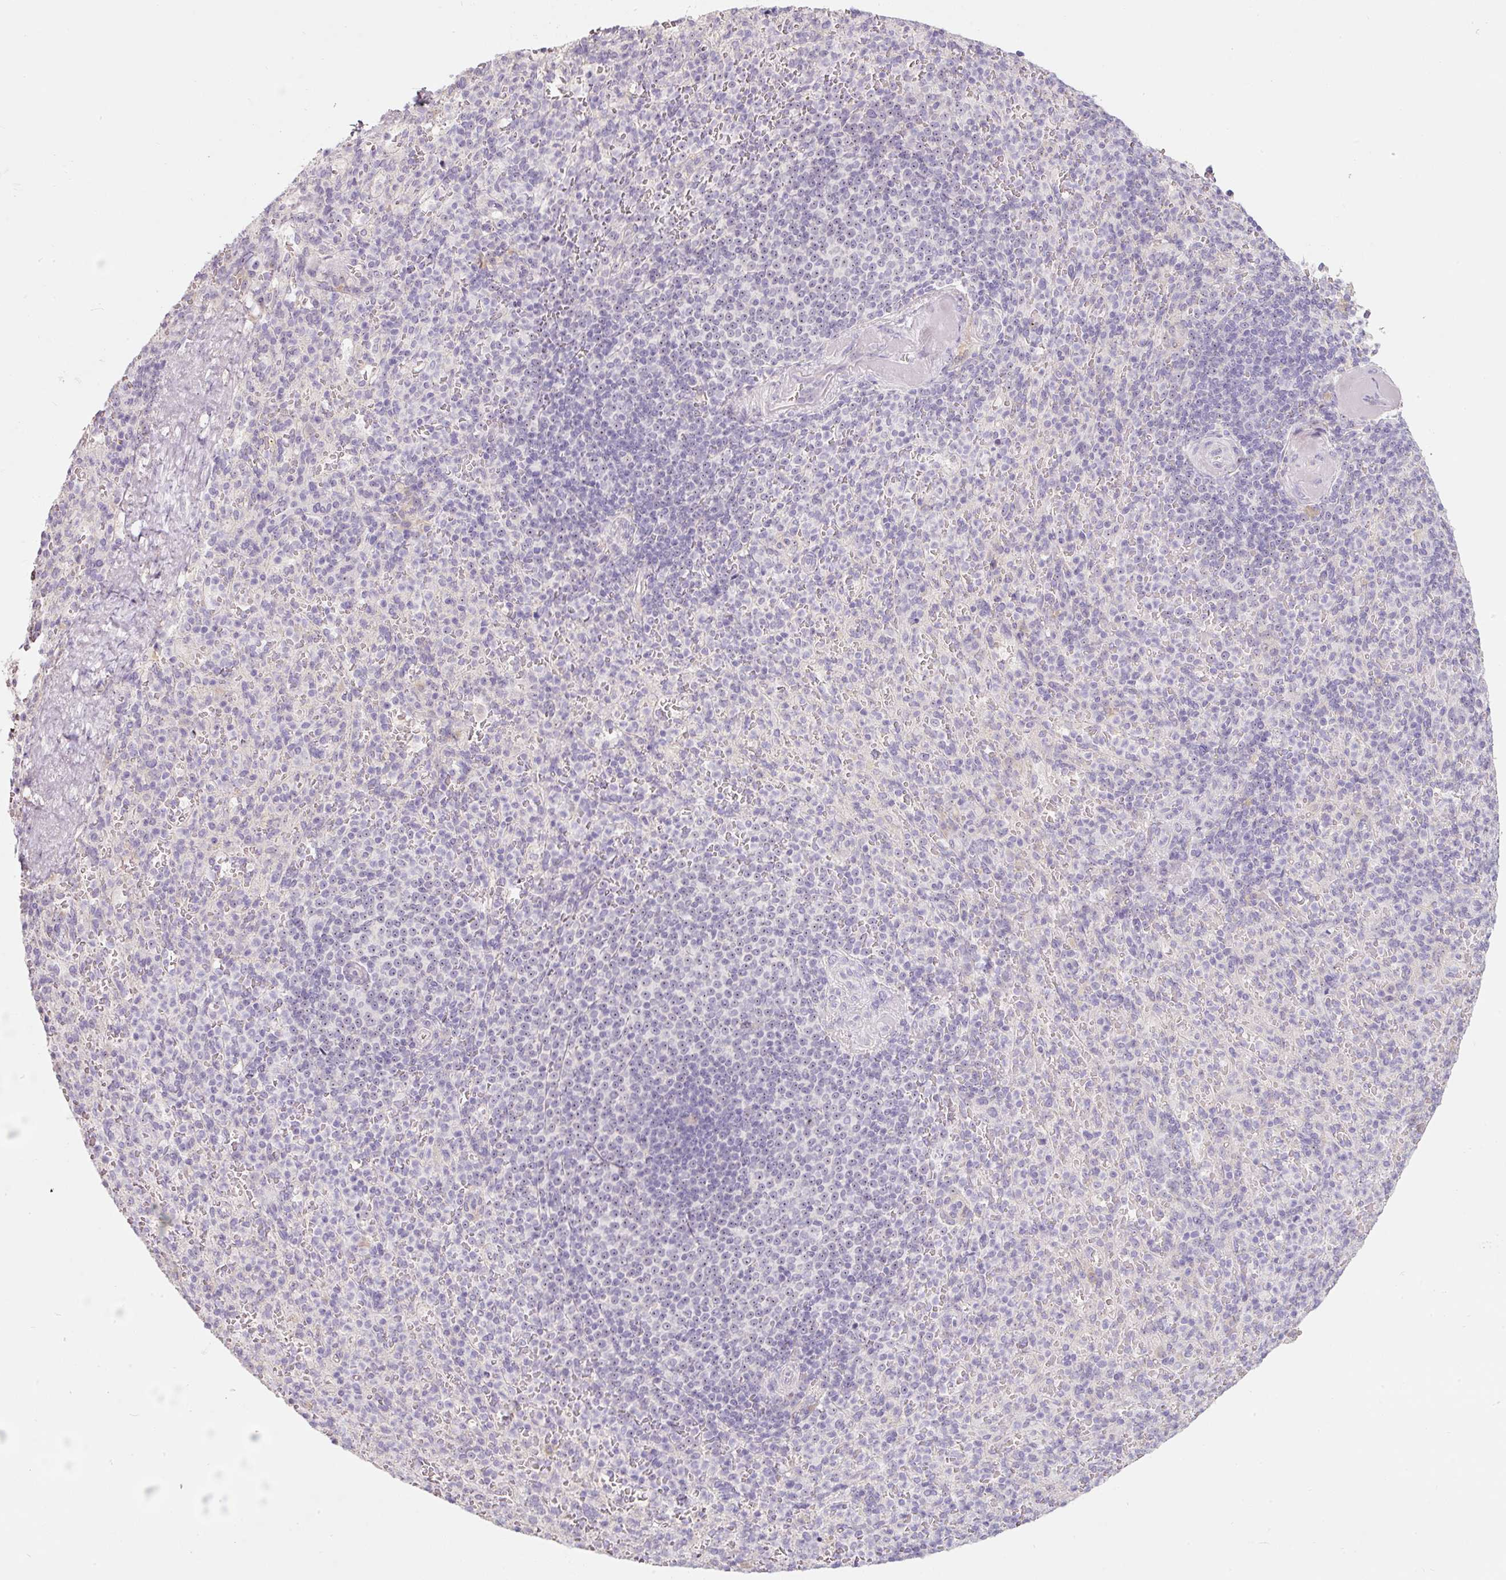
{"staining": {"intensity": "negative", "quantity": "none", "location": "none"}, "tissue": "spleen", "cell_type": "Cells in red pulp", "image_type": "normal", "snomed": [{"axis": "morphology", "description": "Normal tissue, NOS"}, {"axis": "topography", "description": "Spleen"}], "caption": "This is an immunohistochemistry micrograph of normal spleen. There is no expression in cells in red pulp.", "gene": "TMEM37", "patient": {"sex": "female", "age": 74}}